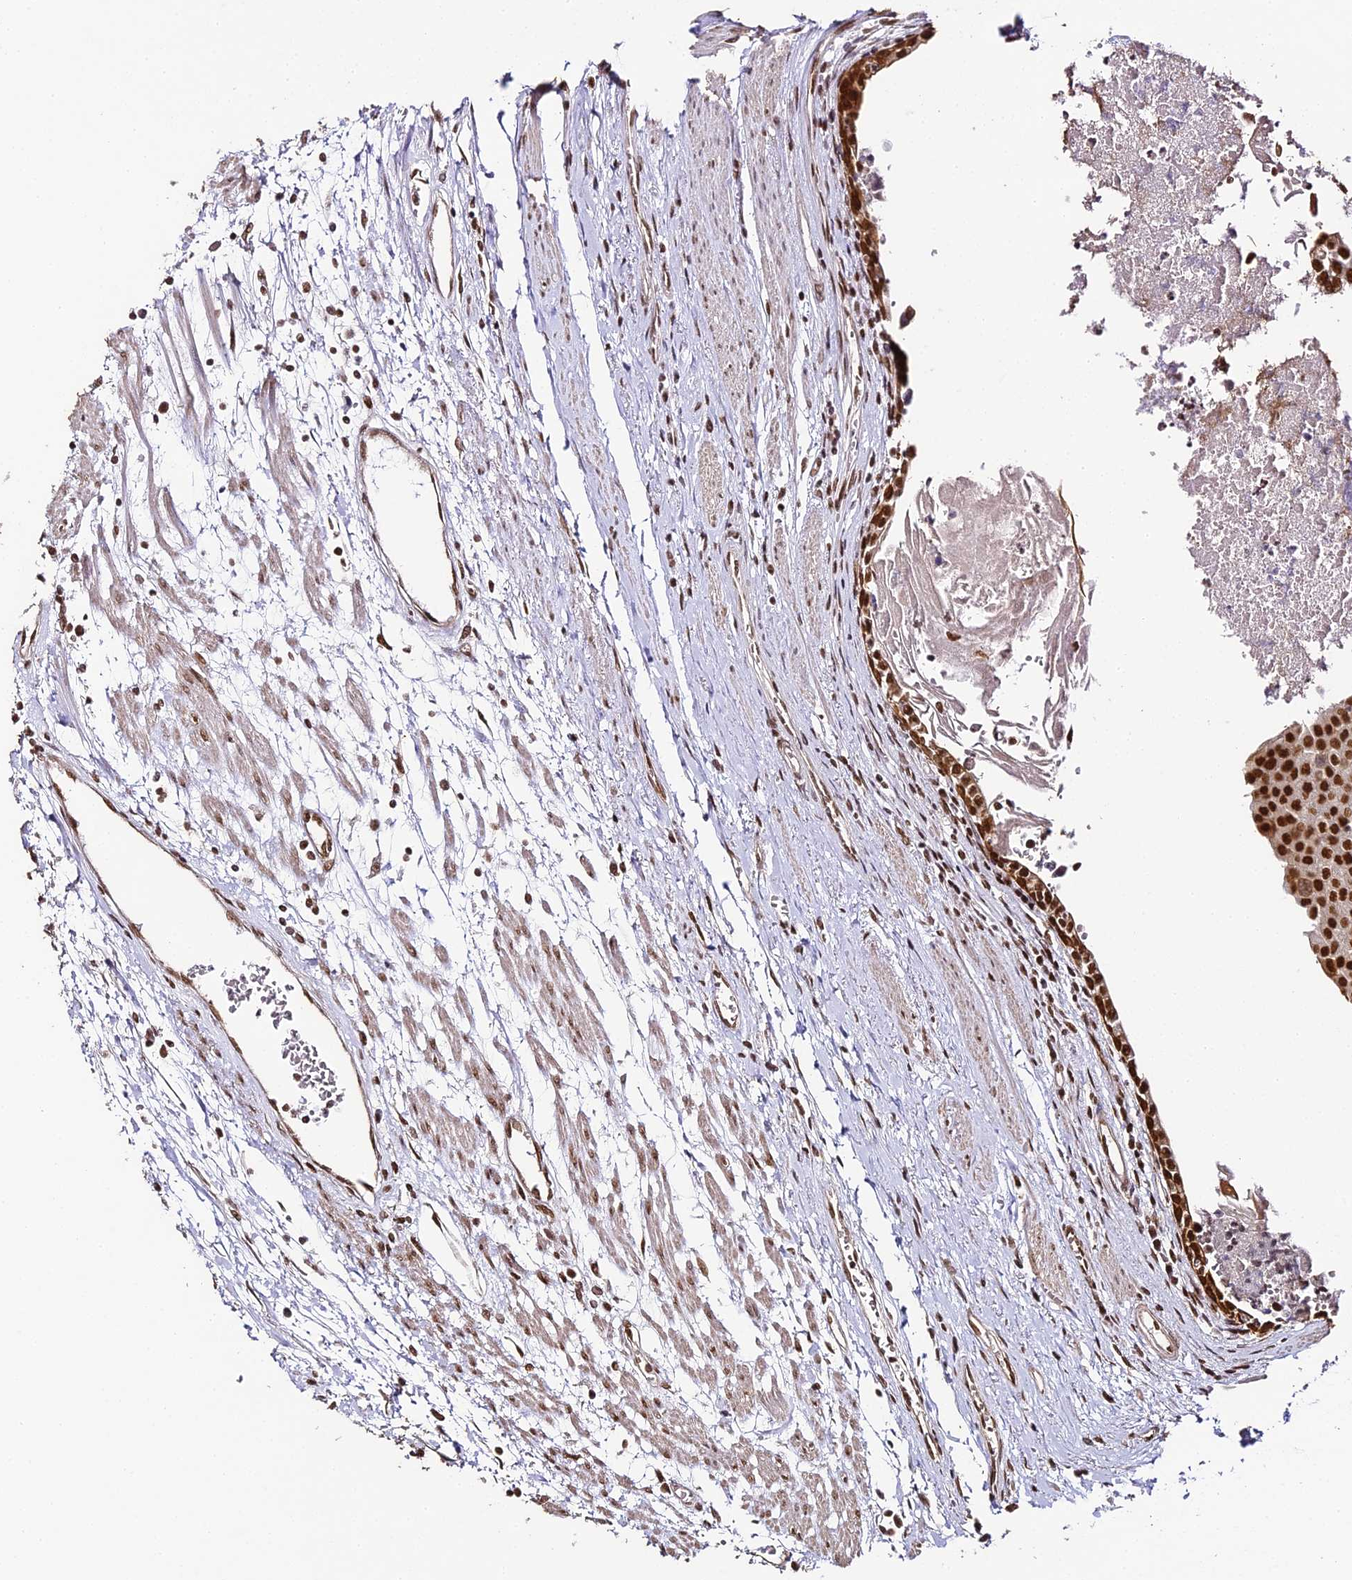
{"staining": {"intensity": "strong", "quantity": ">75%", "location": "cytoplasmic/membranous,nuclear"}, "tissue": "urothelial cancer", "cell_type": "Tumor cells", "image_type": "cancer", "snomed": [{"axis": "morphology", "description": "Urothelial carcinoma, High grade"}, {"axis": "topography", "description": "Urinary bladder"}], "caption": "Immunohistochemistry (DAB) staining of urothelial cancer demonstrates strong cytoplasmic/membranous and nuclear protein expression in approximately >75% of tumor cells.", "gene": "HNRNPA1", "patient": {"sex": "female", "age": 85}}